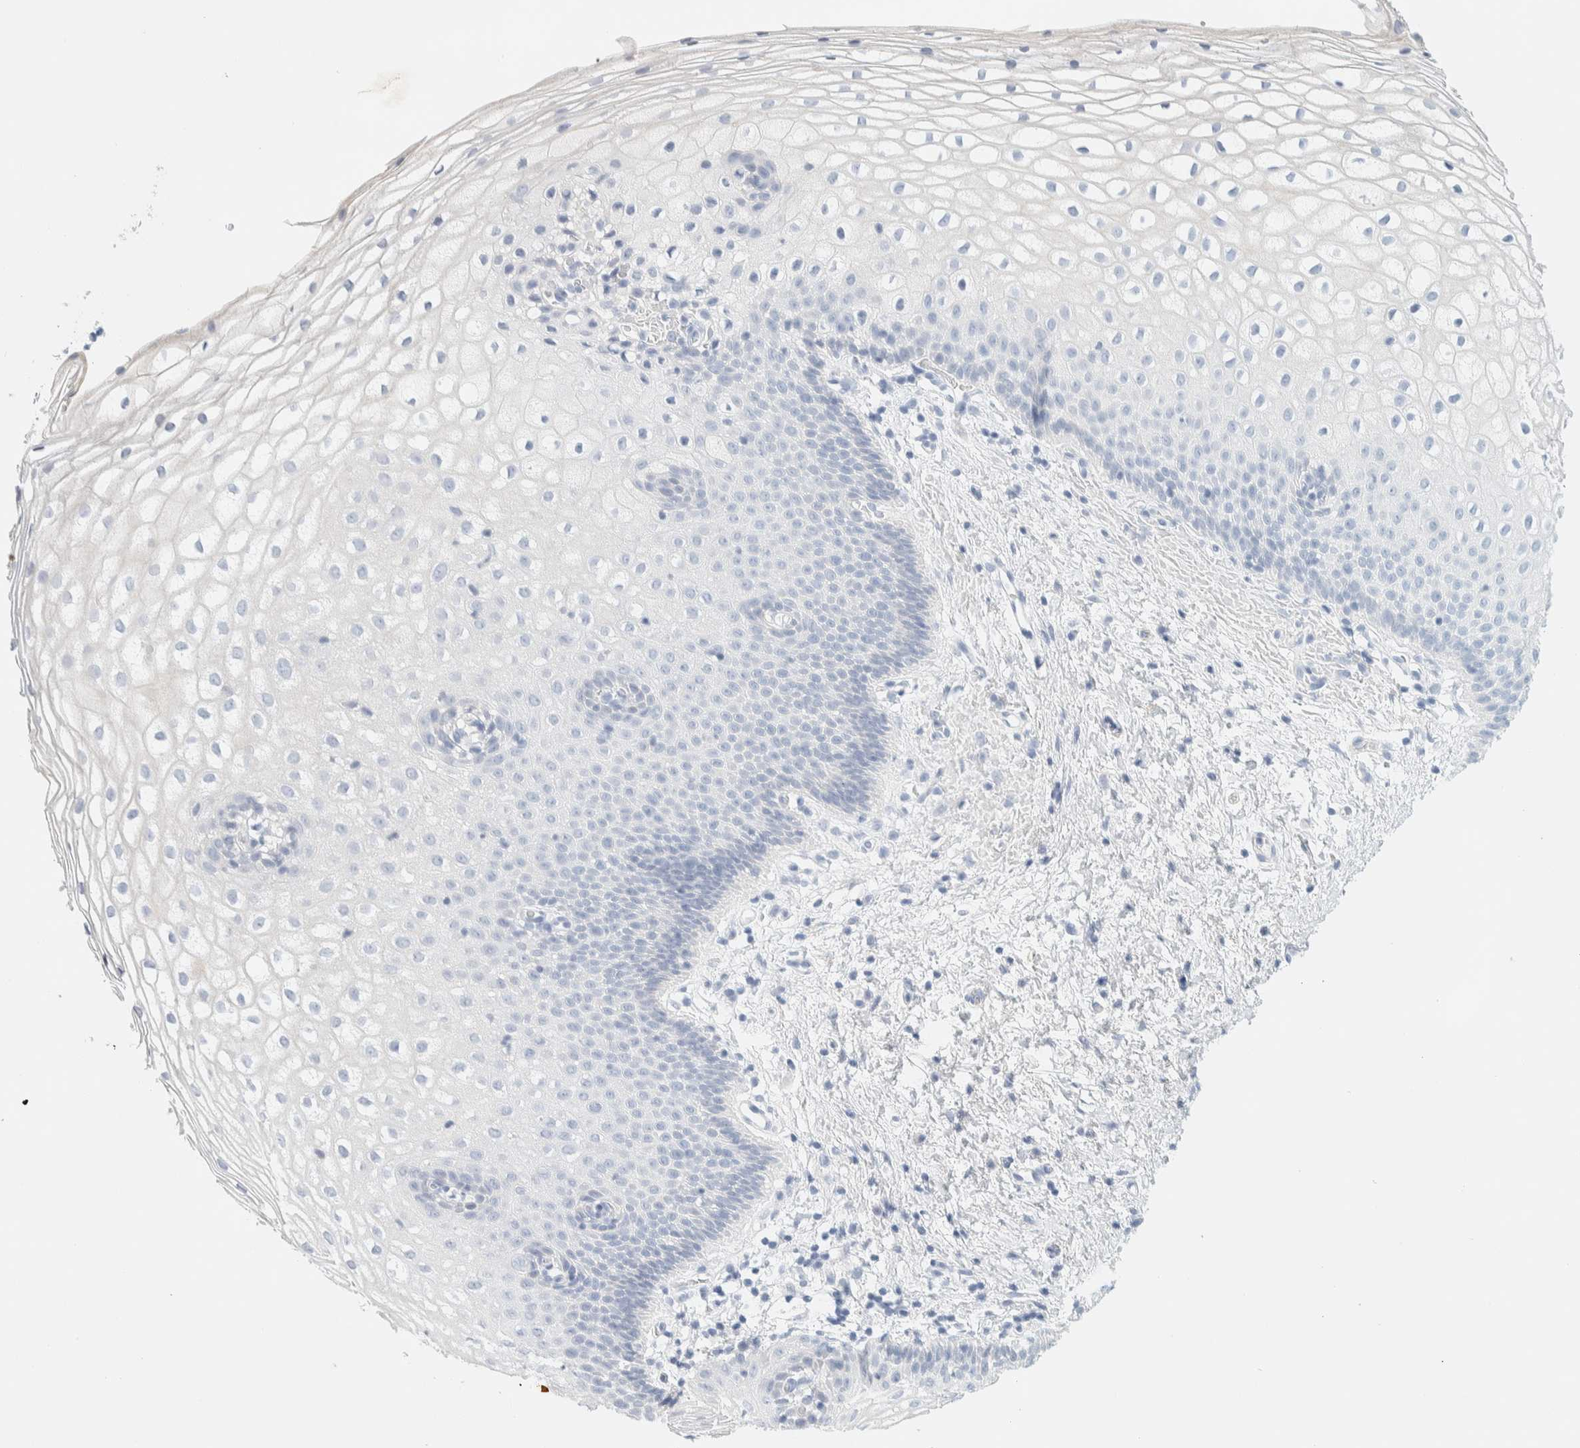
{"staining": {"intensity": "negative", "quantity": "none", "location": "none"}, "tissue": "cervix", "cell_type": "Squamous epithelial cells", "image_type": "normal", "snomed": [{"axis": "morphology", "description": "Normal tissue, NOS"}, {"axis": "topography", "description": "Cervix"}], "caption": "A micrograph of cervix stained for a protein exhibits no brown staining in squamous epithelial cells. (DAB (3,3'-diaminobenzidine) immunohistochemistry visualized using brightfield microscopy, high magnification).", "gene": "AFMID", "patient": {"sex": "female", "age": 72}}